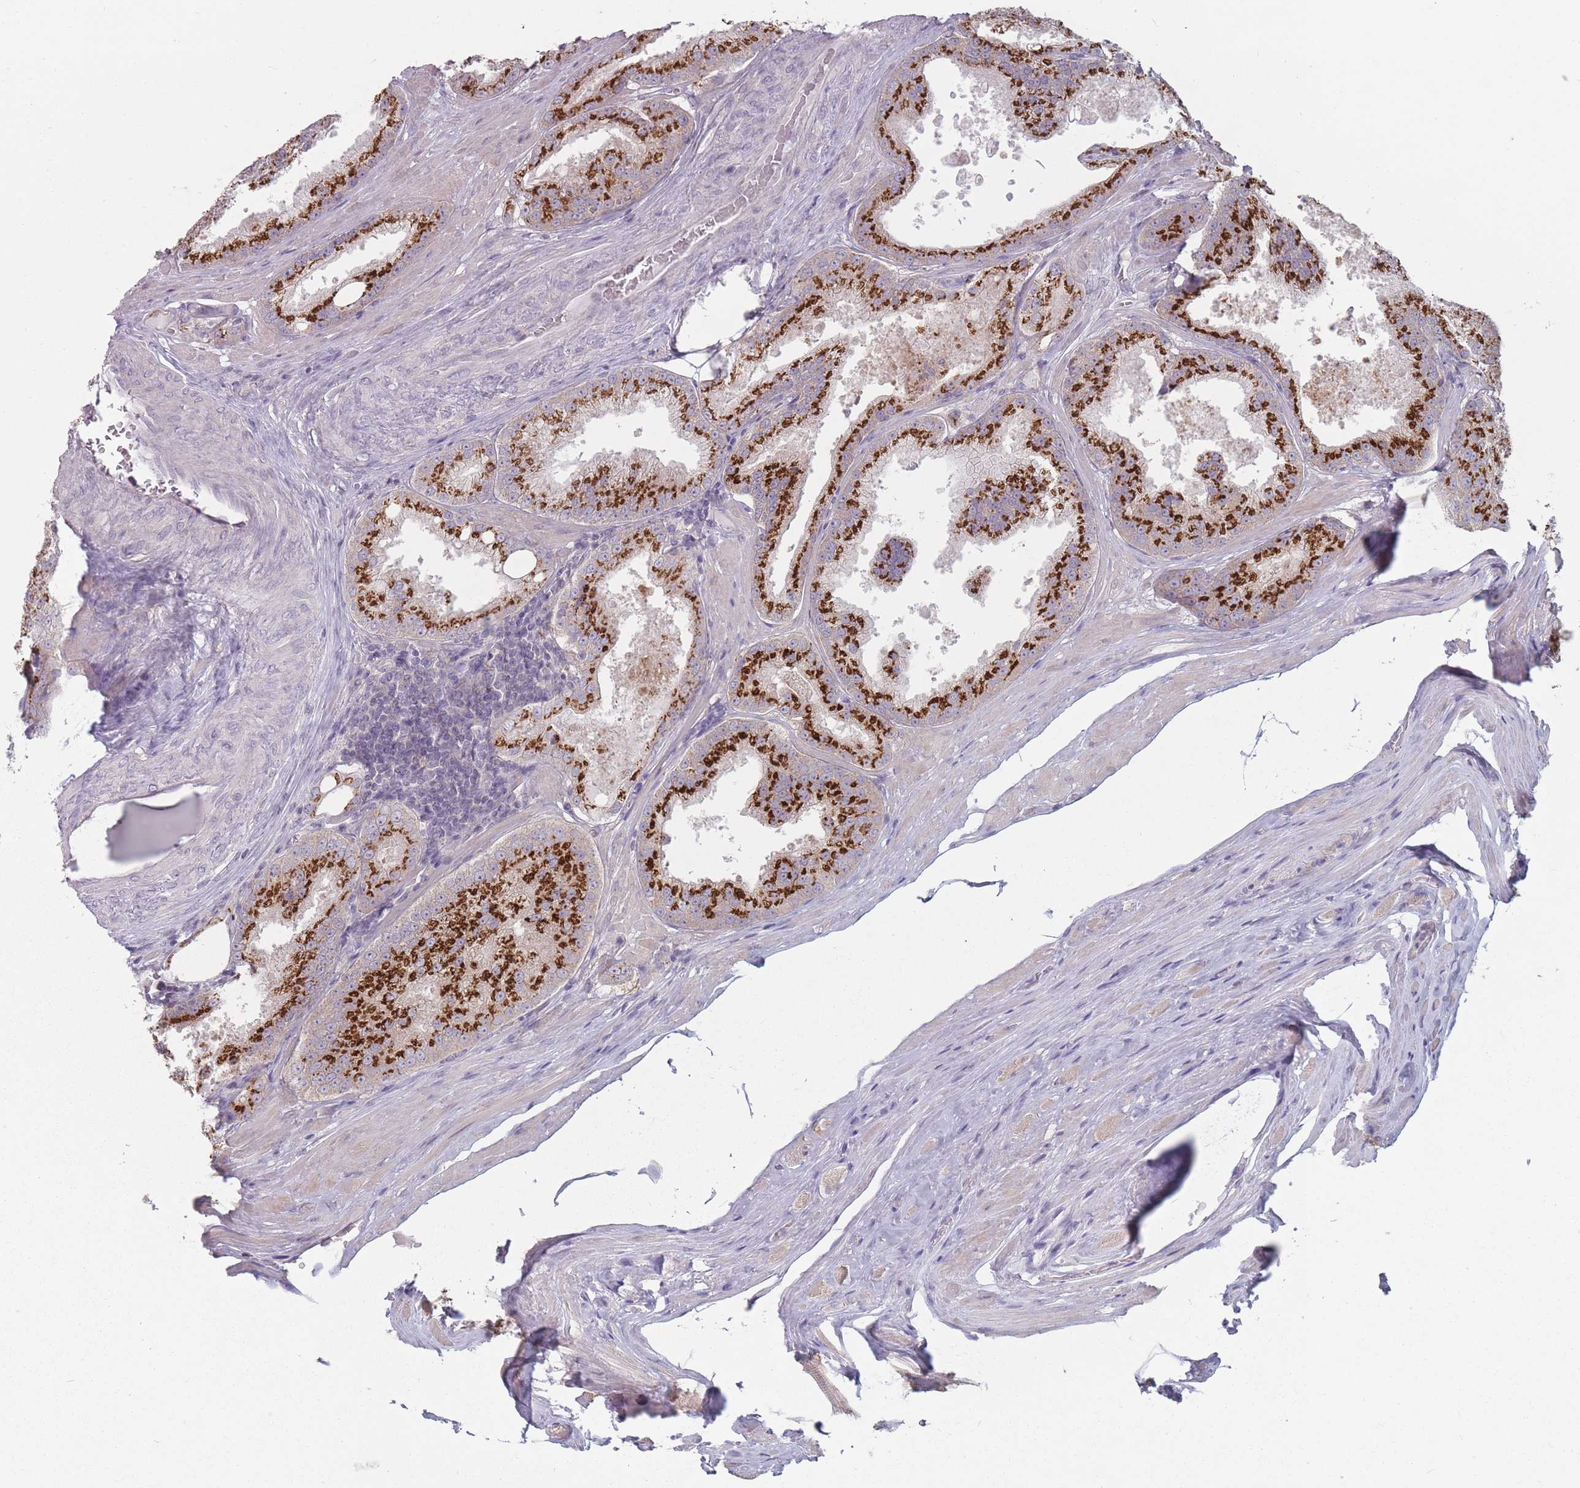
{"staining": {"intensity": "strong", "quantity": ">75%", "location": "cytoplasmic/membranous"}, "tissue": "prostate cancer", "cell_type": "Tumor cells", "image_type": "cancer", "snomed": [{"axis": "morphology", "description": "Adenocarcinoma, High grade"}, {"axis": "topography", "description": "Prostate"}], "caption": "High-power microscopy captured an IHC micrograph of prostate cancer, revealing strong cytoplasmic/membranous expression in about >75% of tumor cells. Nuclei are stained in blue.", "gene": "AKAIN1", "patient": {"sex": "male", "age": 61}}